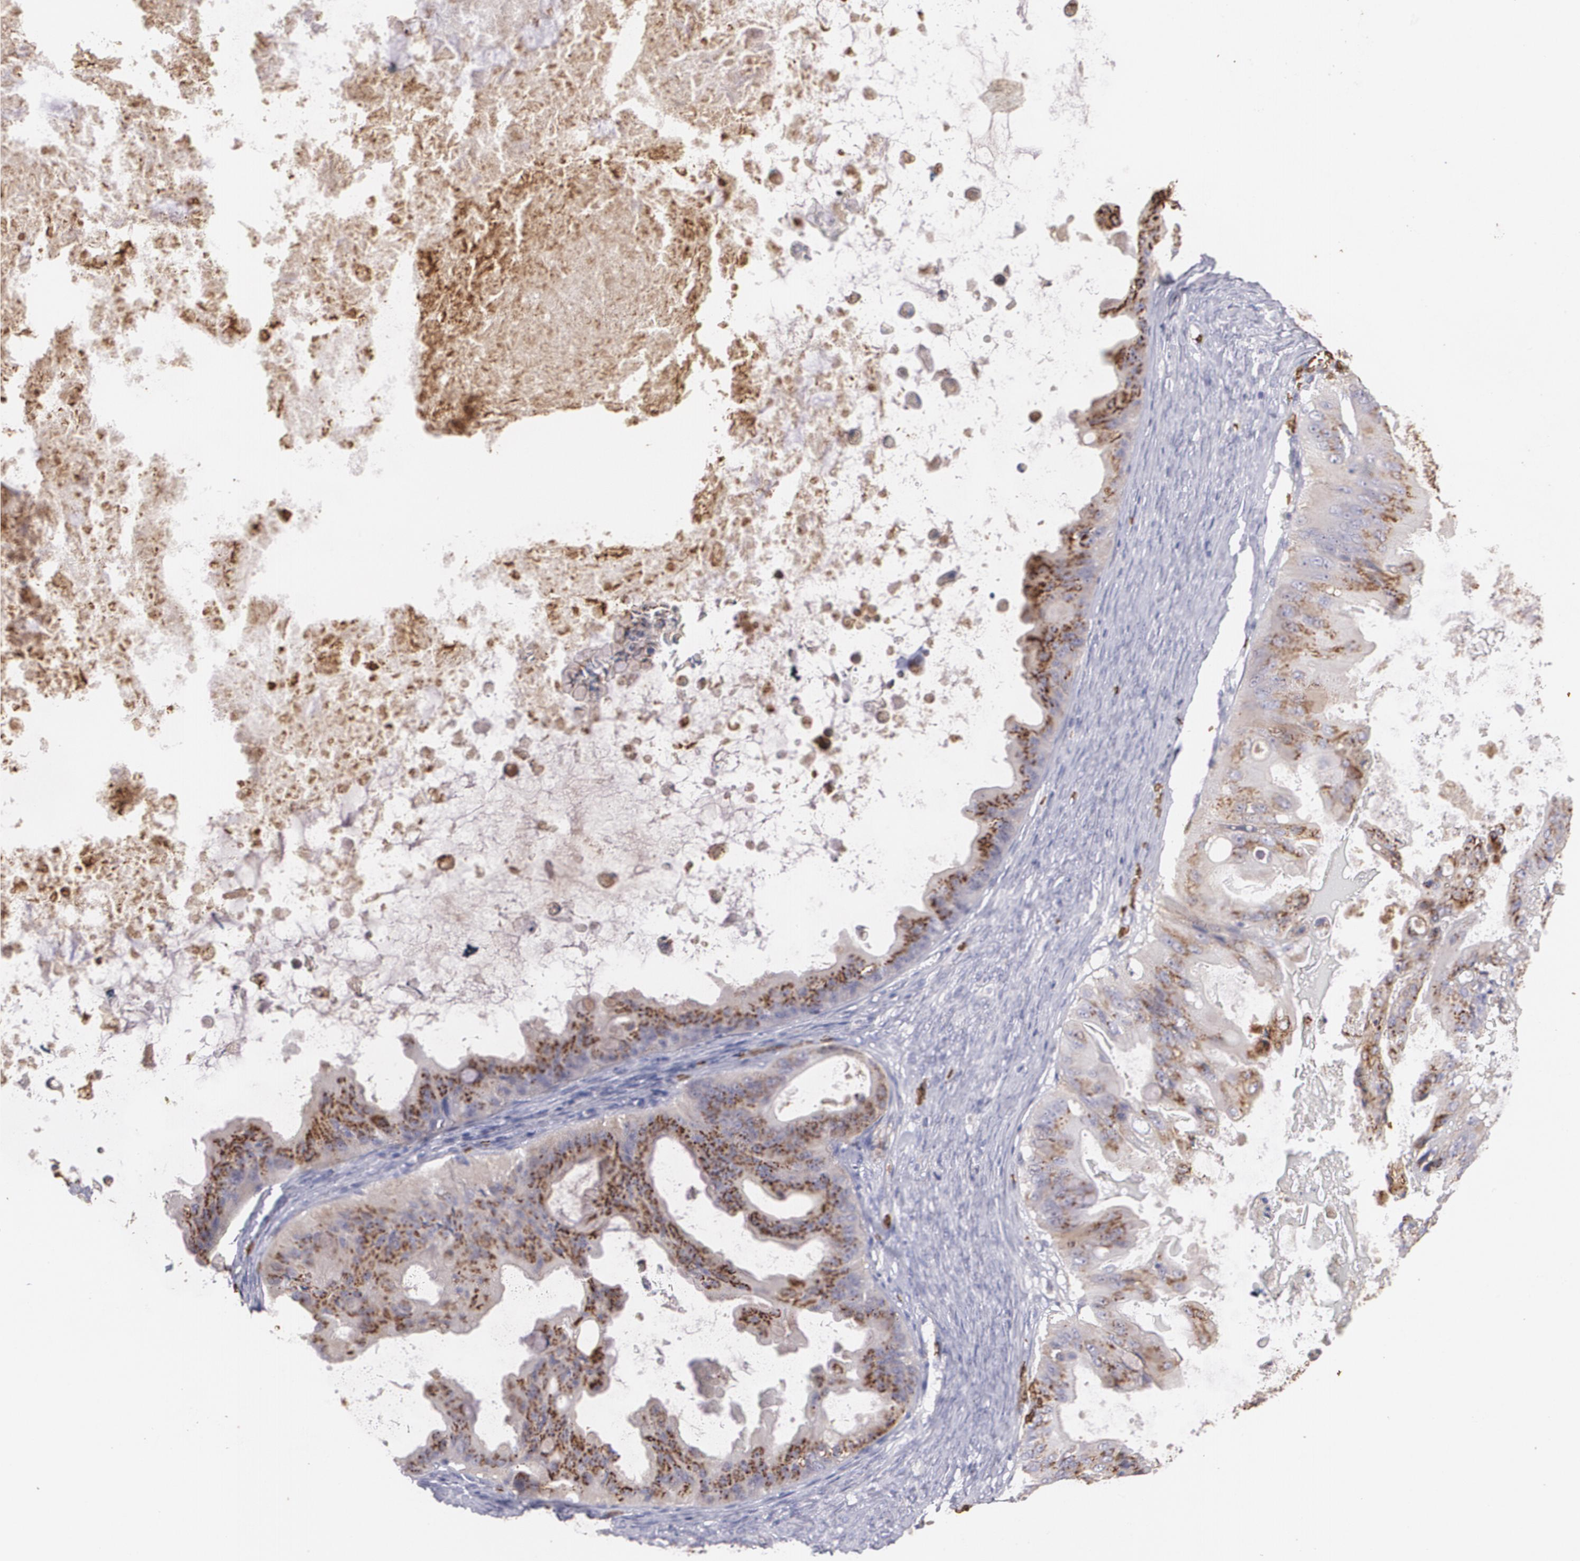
{"staining": {"intensity": "moderate", "quantity": ">75%", "location": "cytoplasmic/membranous"}, "tissue": "ovarian cancer", "cell_type": "Tumor cells", "image_type": "cancer", "snomed": [{"axis": "morphology", "description": "Cystadenocarcinoma, mucinous, NOS"}, {"axis": "topography", "description": "Ovary"}], "caption": "Moderate cytoplasmic/membranous protein staining is appreciated in about >75% of tumor cells in mucinous cystadenocarcinoma (ovarian).", "gene": "SLC2A1", "patient": {"sex": "female", "age": 37}}